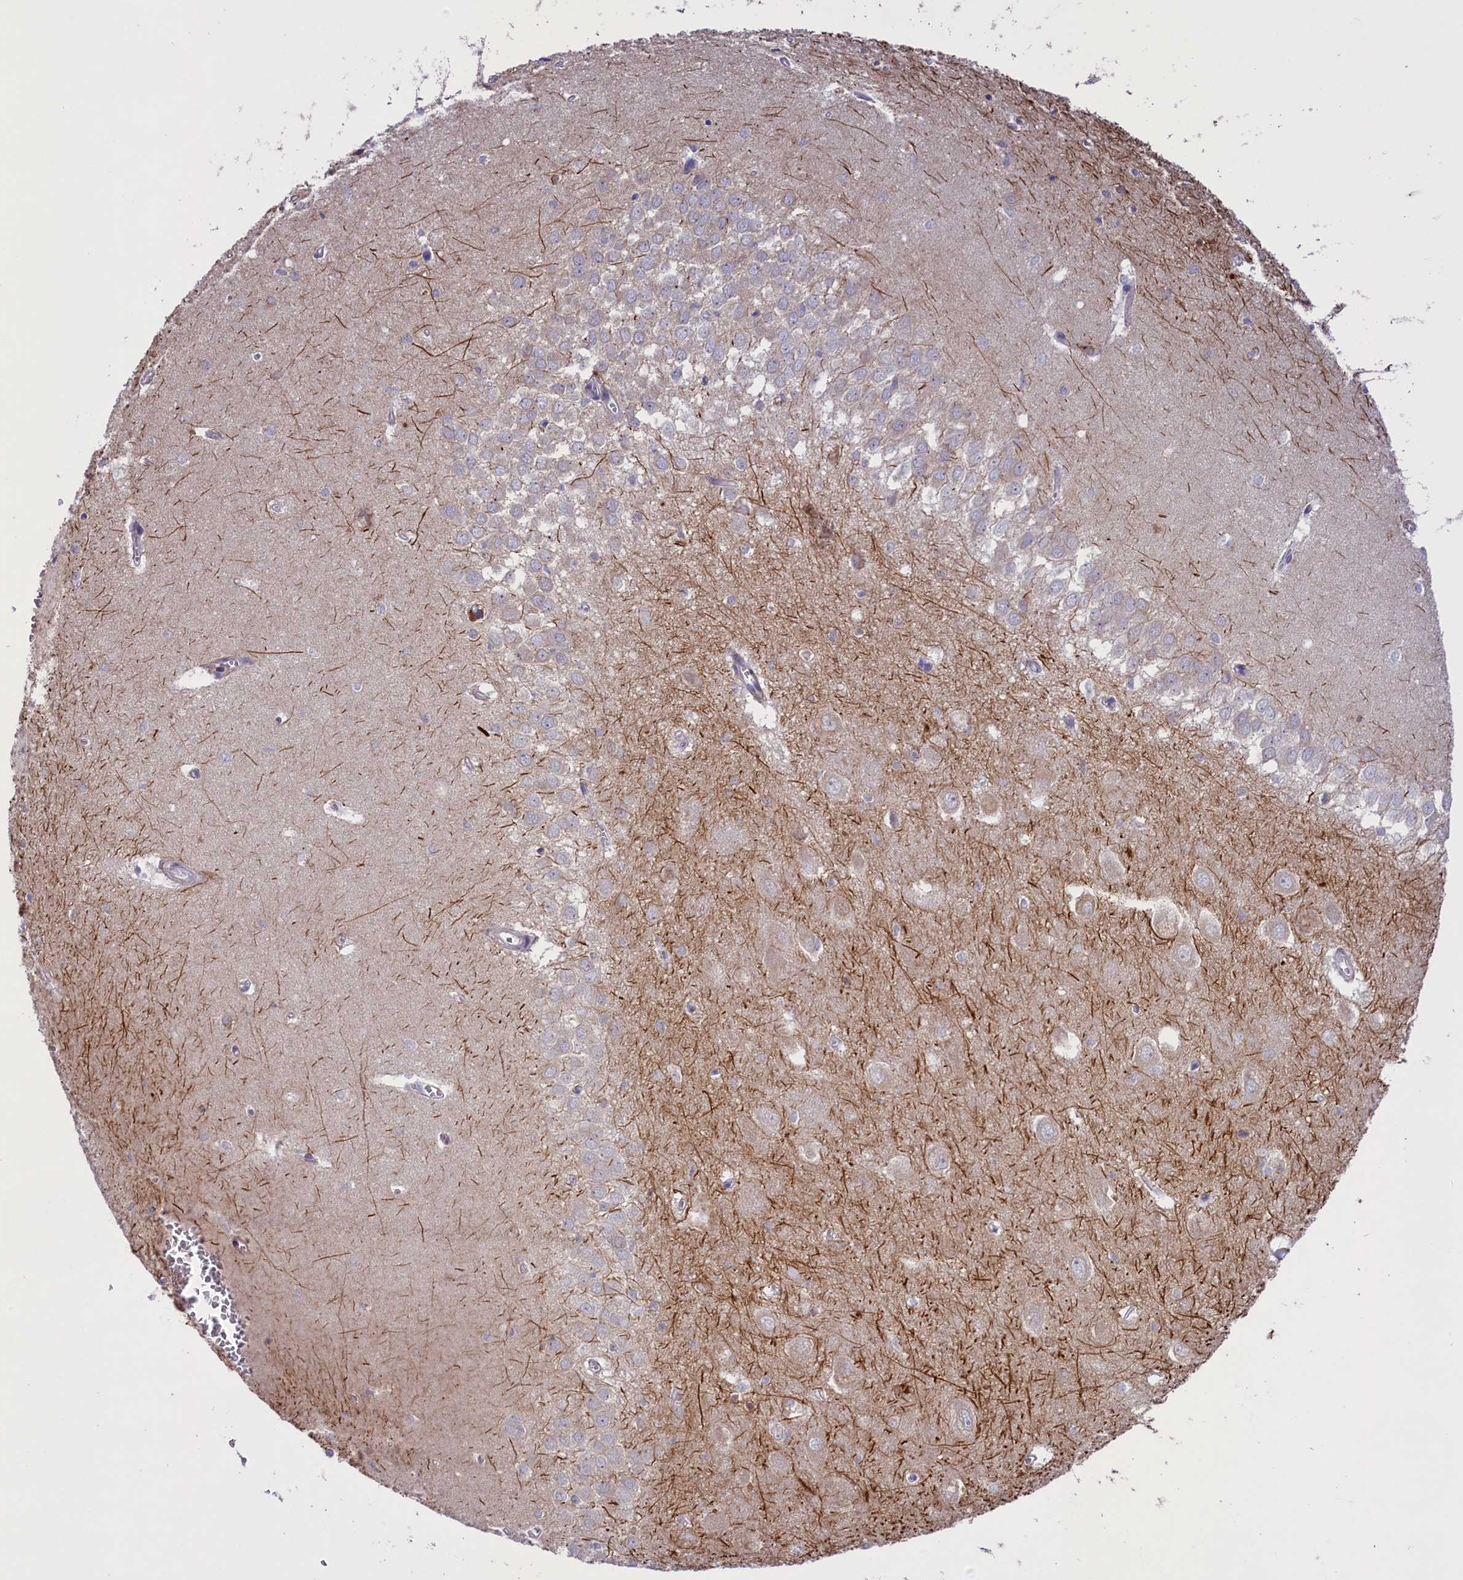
{"staining": {"intensity": "weak", "quantity": "<25%", "location": "cytoplasmic/membranous"}, "tissue": "hippocampus", "cell_type": "Glial cells", "image_type": "normal", "snomed": [{"axis": "morphology", "description": "Normal tissue, NOS"}, {"axis": "topography", "description": "Hippocampus"}], "caption": "Glial cells are negative for brown protein staining in unremarkable hippocampus. (DAB IHC visualized using brightfield microscopy, high magnification).", "gene": "ENPP6", "patient": {"sex": "female", "age": 64}}